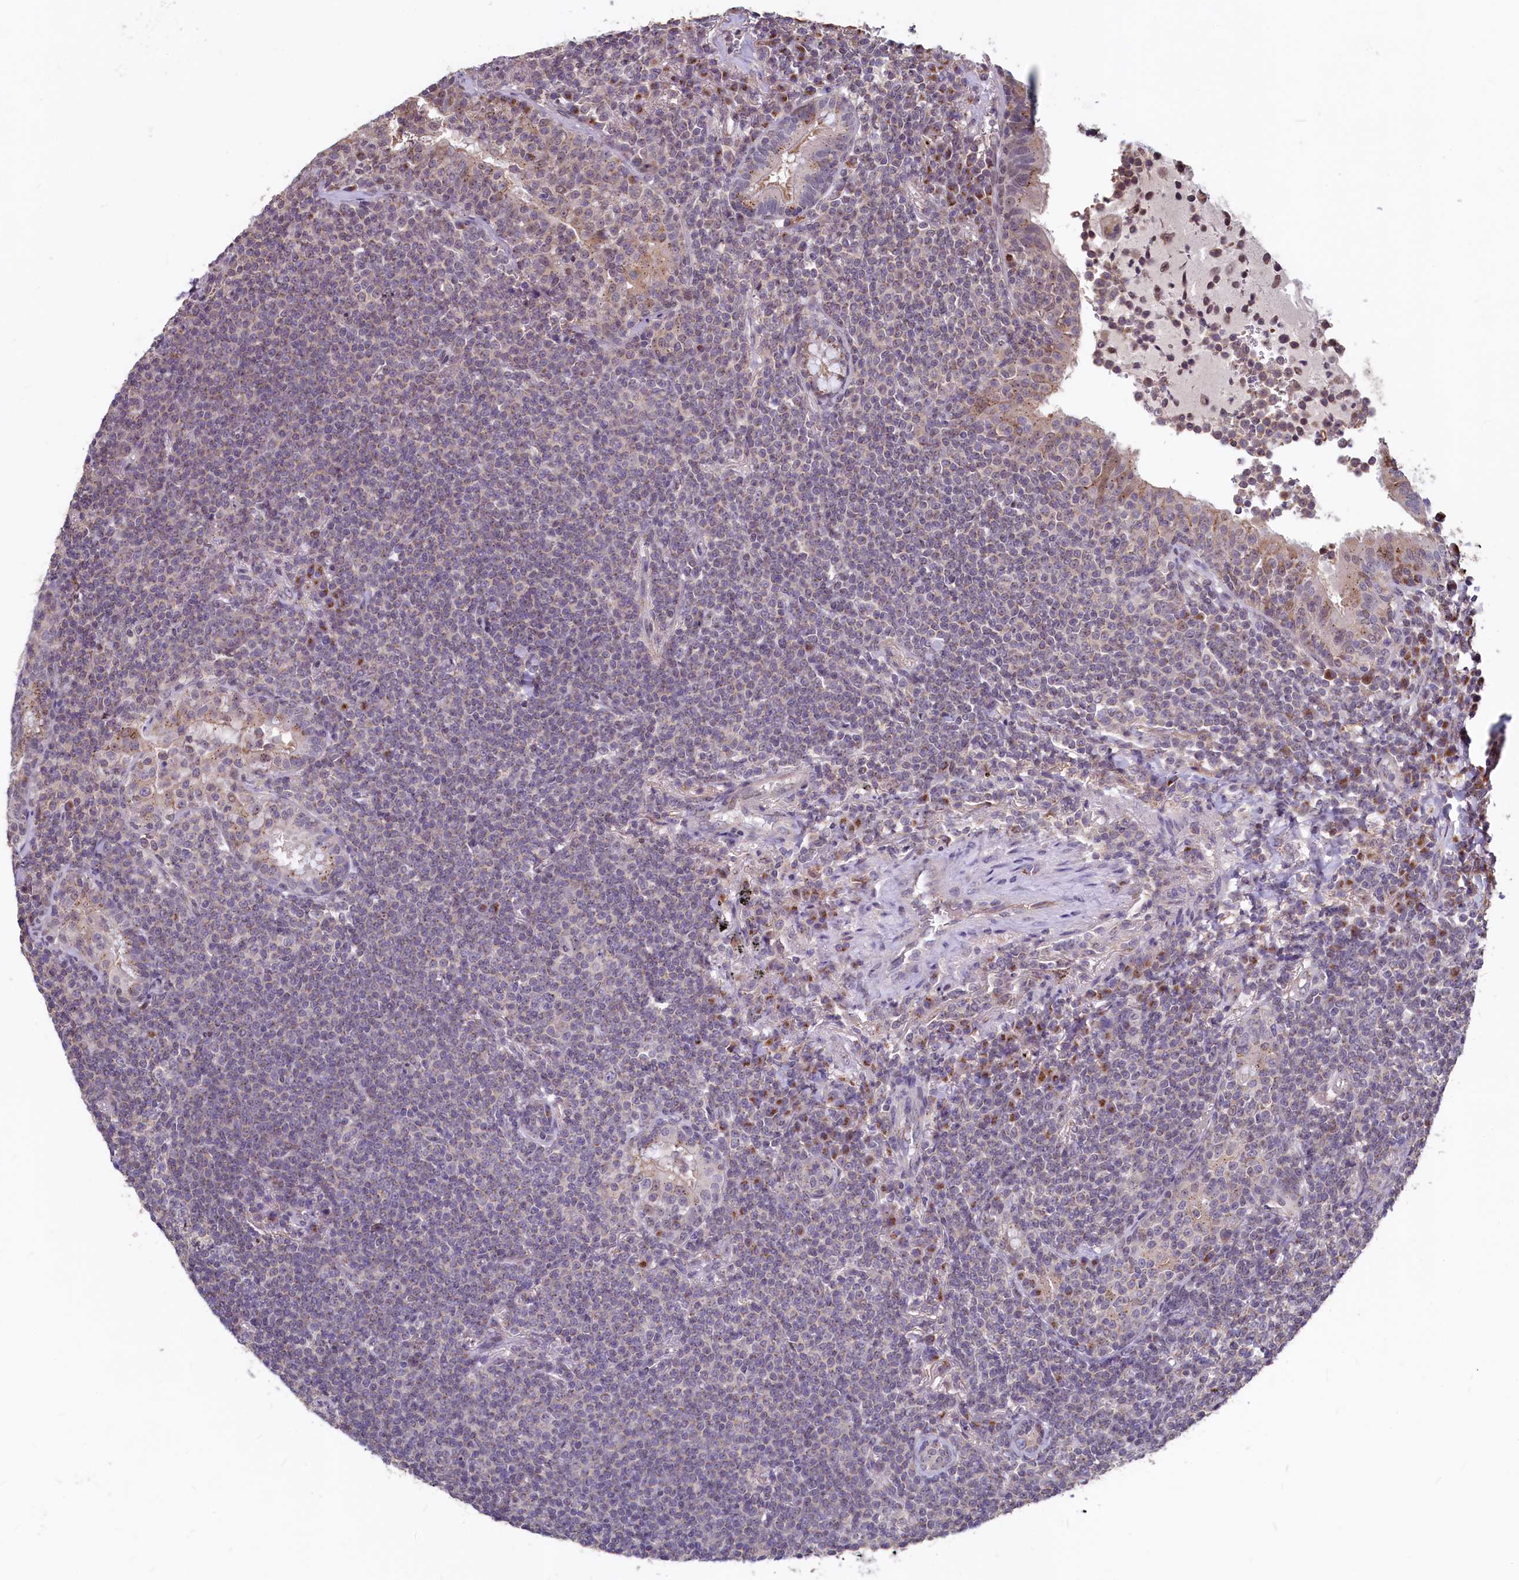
{"staining": {"intensity": "weak", "quantity": "<25%", "location": "cytoplasmic/membranous"}, "tissue": "lymphoma", "cell_type": "Tumor cells", "image_type": "cancer", "snomed": [{"axis": "morphology", "description": "Malignant lymphoma, non-Hodgkin's type, Low grade"}, {"axis": "topography", "description": "Lung"}], "caption": "Tumor cells are negative for brown protein staining in low-grade malignant lymphoma, non-Hodgkin's type.", "gene": "SEC24C", "patient": {"sex": "female", "age": 71}}